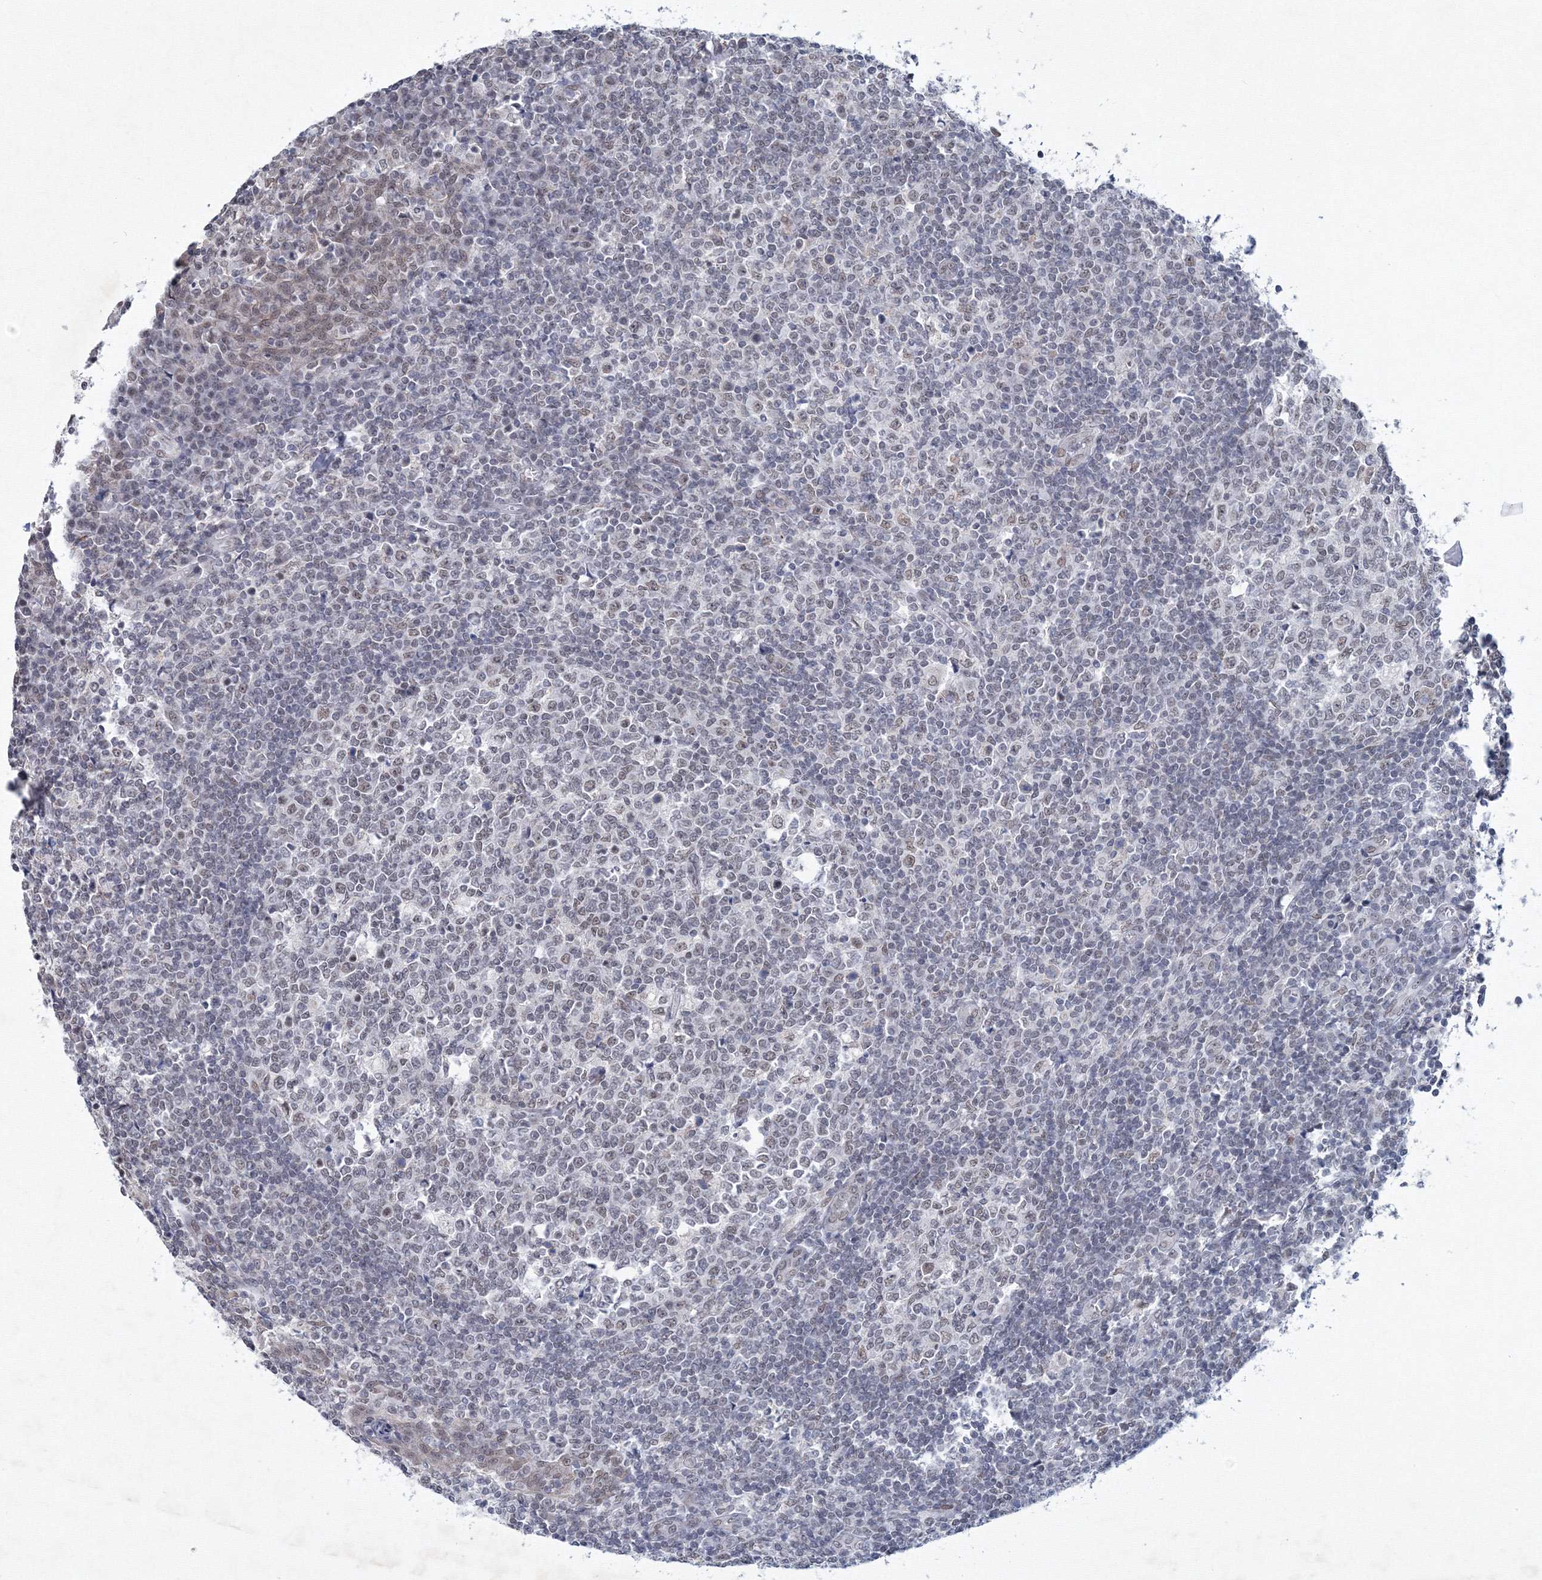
{"staining": {"intensity": "negative", "quantity": "none", "location": "none"}, "tissue": "tonsil", "cell_type": "Germinal center cells", "image_type": "normal", "snomed": [{"axis": "morphology", "description": "Normal tissue, NOS"}, {"axis": "topography", "description": "Tonsil"}], "caption": "Immunohistochemical staining of benign human tonsil reveals no significant staining in germinal center cells.", "gene": "SF3B6", "patient": {"sex": "female", "age": 19}}